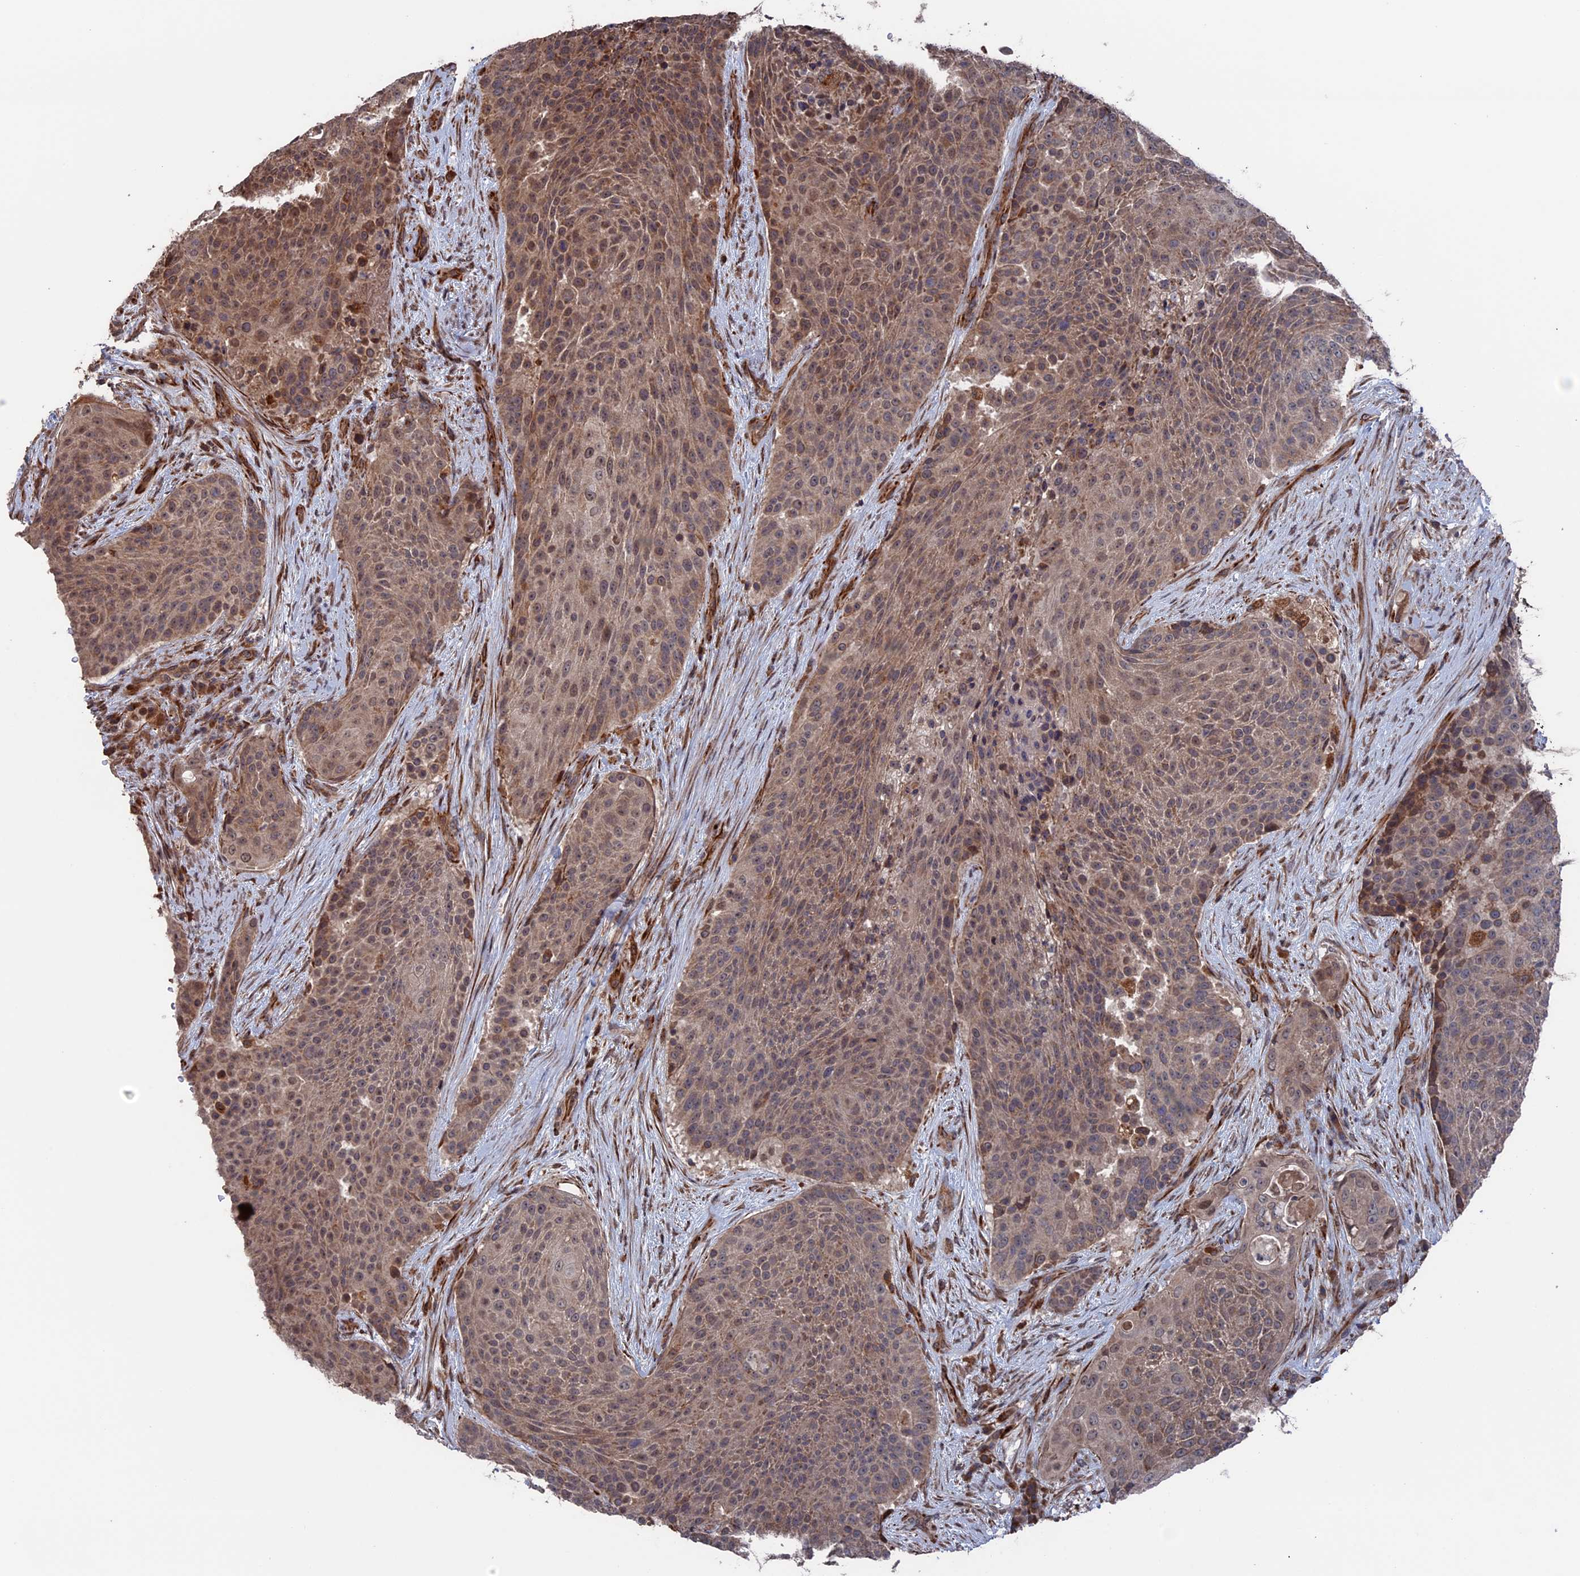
{"staining": {"intensity": "weak", "quantity": ">75%", "location": "cytoplasmic/membranous,nuclear"}, "tissue": "urothelial cancer", "cell_type": "Tumor cells", "image_type": "cancer", "snomed": [{"axis": "morphology", "description": "Urothelial carcinoma, High grade"}, {"axis": "topography", "description": "Urinary bladder"}], "caption": "Immunohistochemistry (IHC) histopathology image of human urothelial carcinoma (high-grade) stained for a protein (brown), which displays low levels of weak cytoplasmic/membranous and nuclear staining in approximately >75% of tumor cells.", "gene": "PLA2G15", "patient": {"sex": "female", "age": 63}}